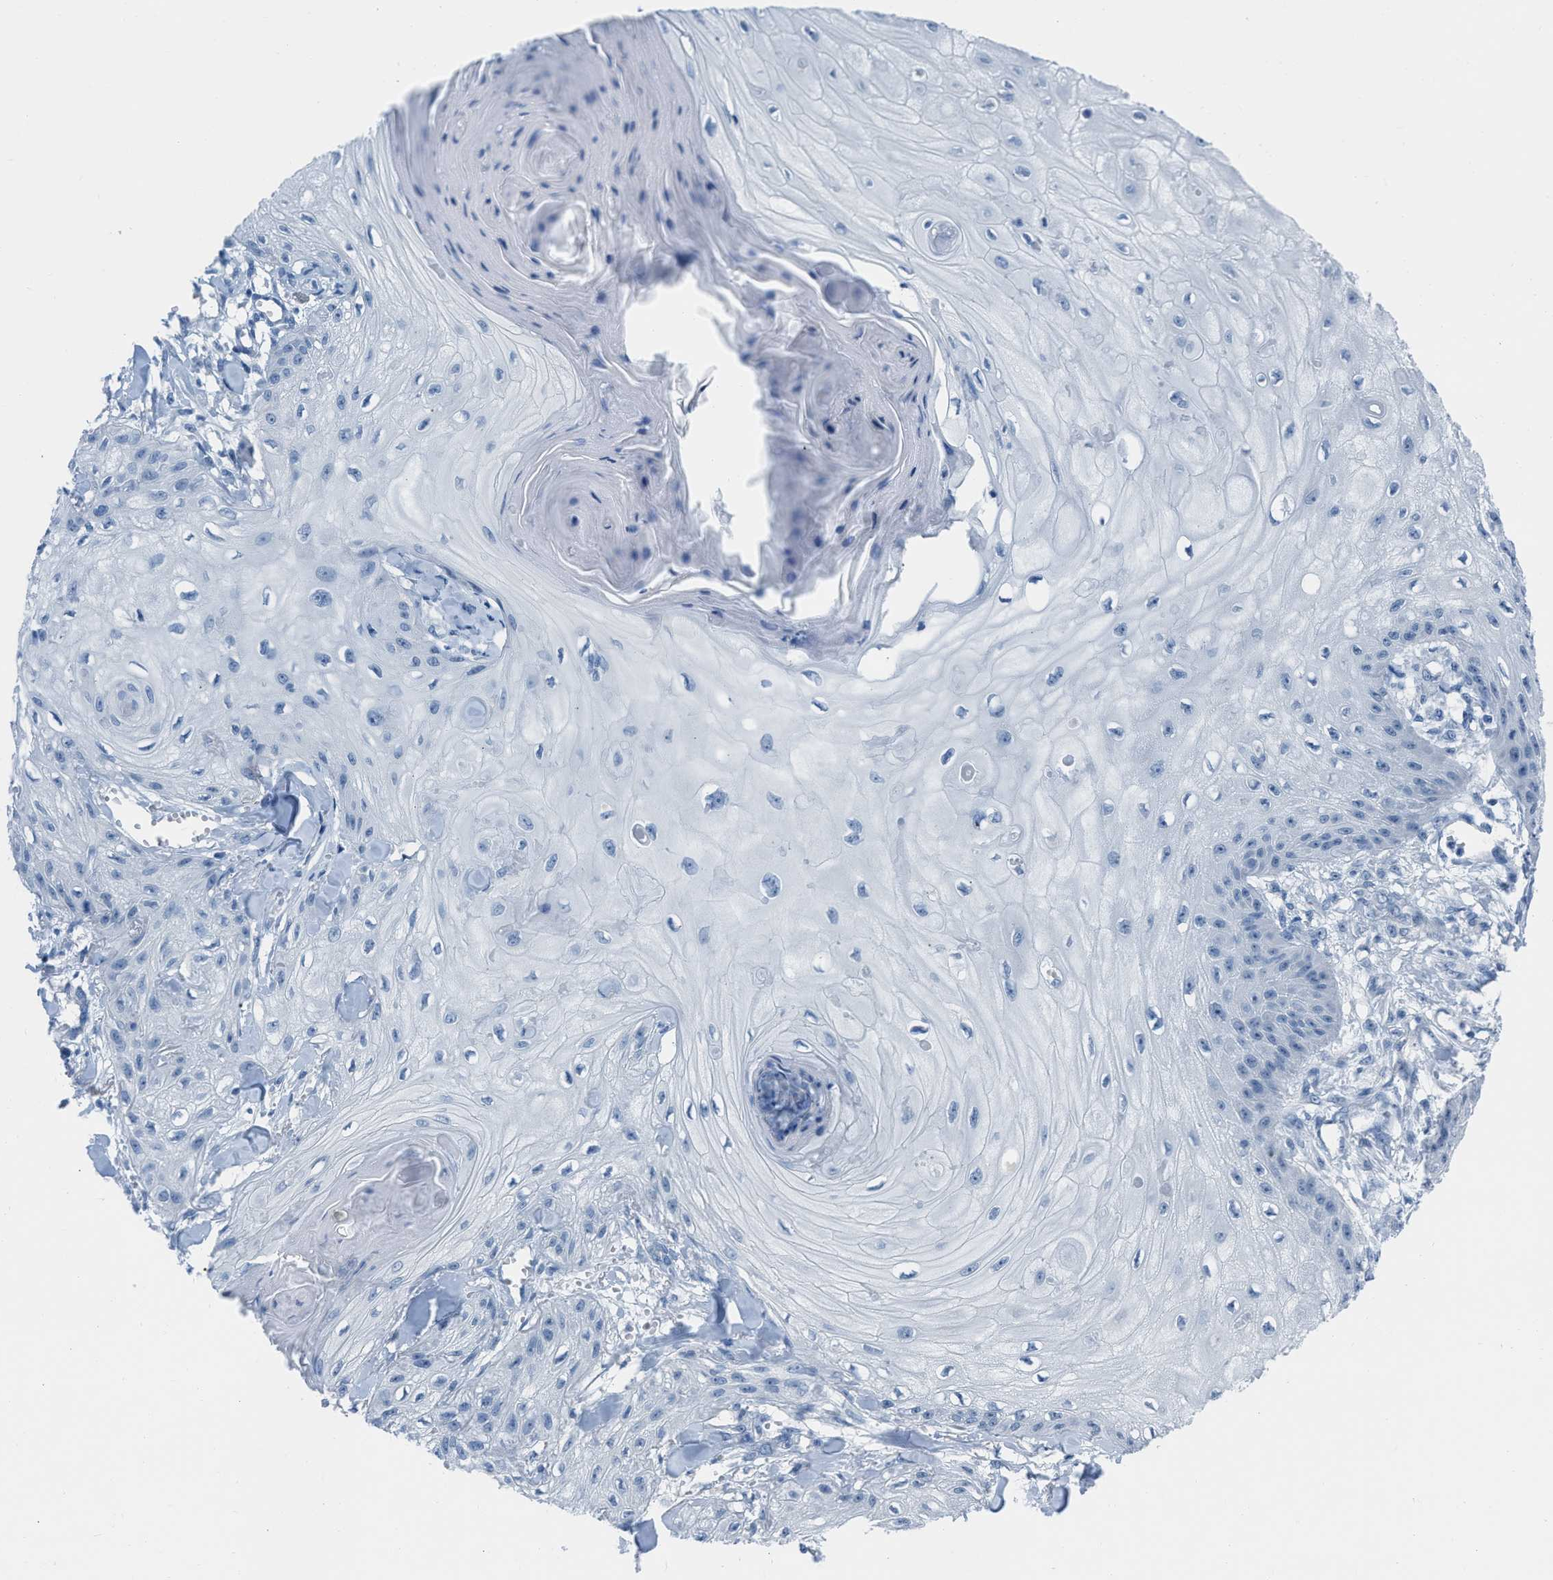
{"staining": {"intensity": "negative", "quantity": "none", "location": "none"}, "tissue": "skin cancer", "cell_type": "Tumor cells", "image_type": "cancer", "snomed": [{"axis": "morphology", "description": "Squamous cell carcinoma, NOS"}, {"axis": "topography", "description": "Skin"}], "caption": "A photomicrograph of skin cancer stained for a protein demonstrates no brown staining in tumor cells.", "gene": "SPATC1L", "patient": {"sex": "male", "age": 74}}